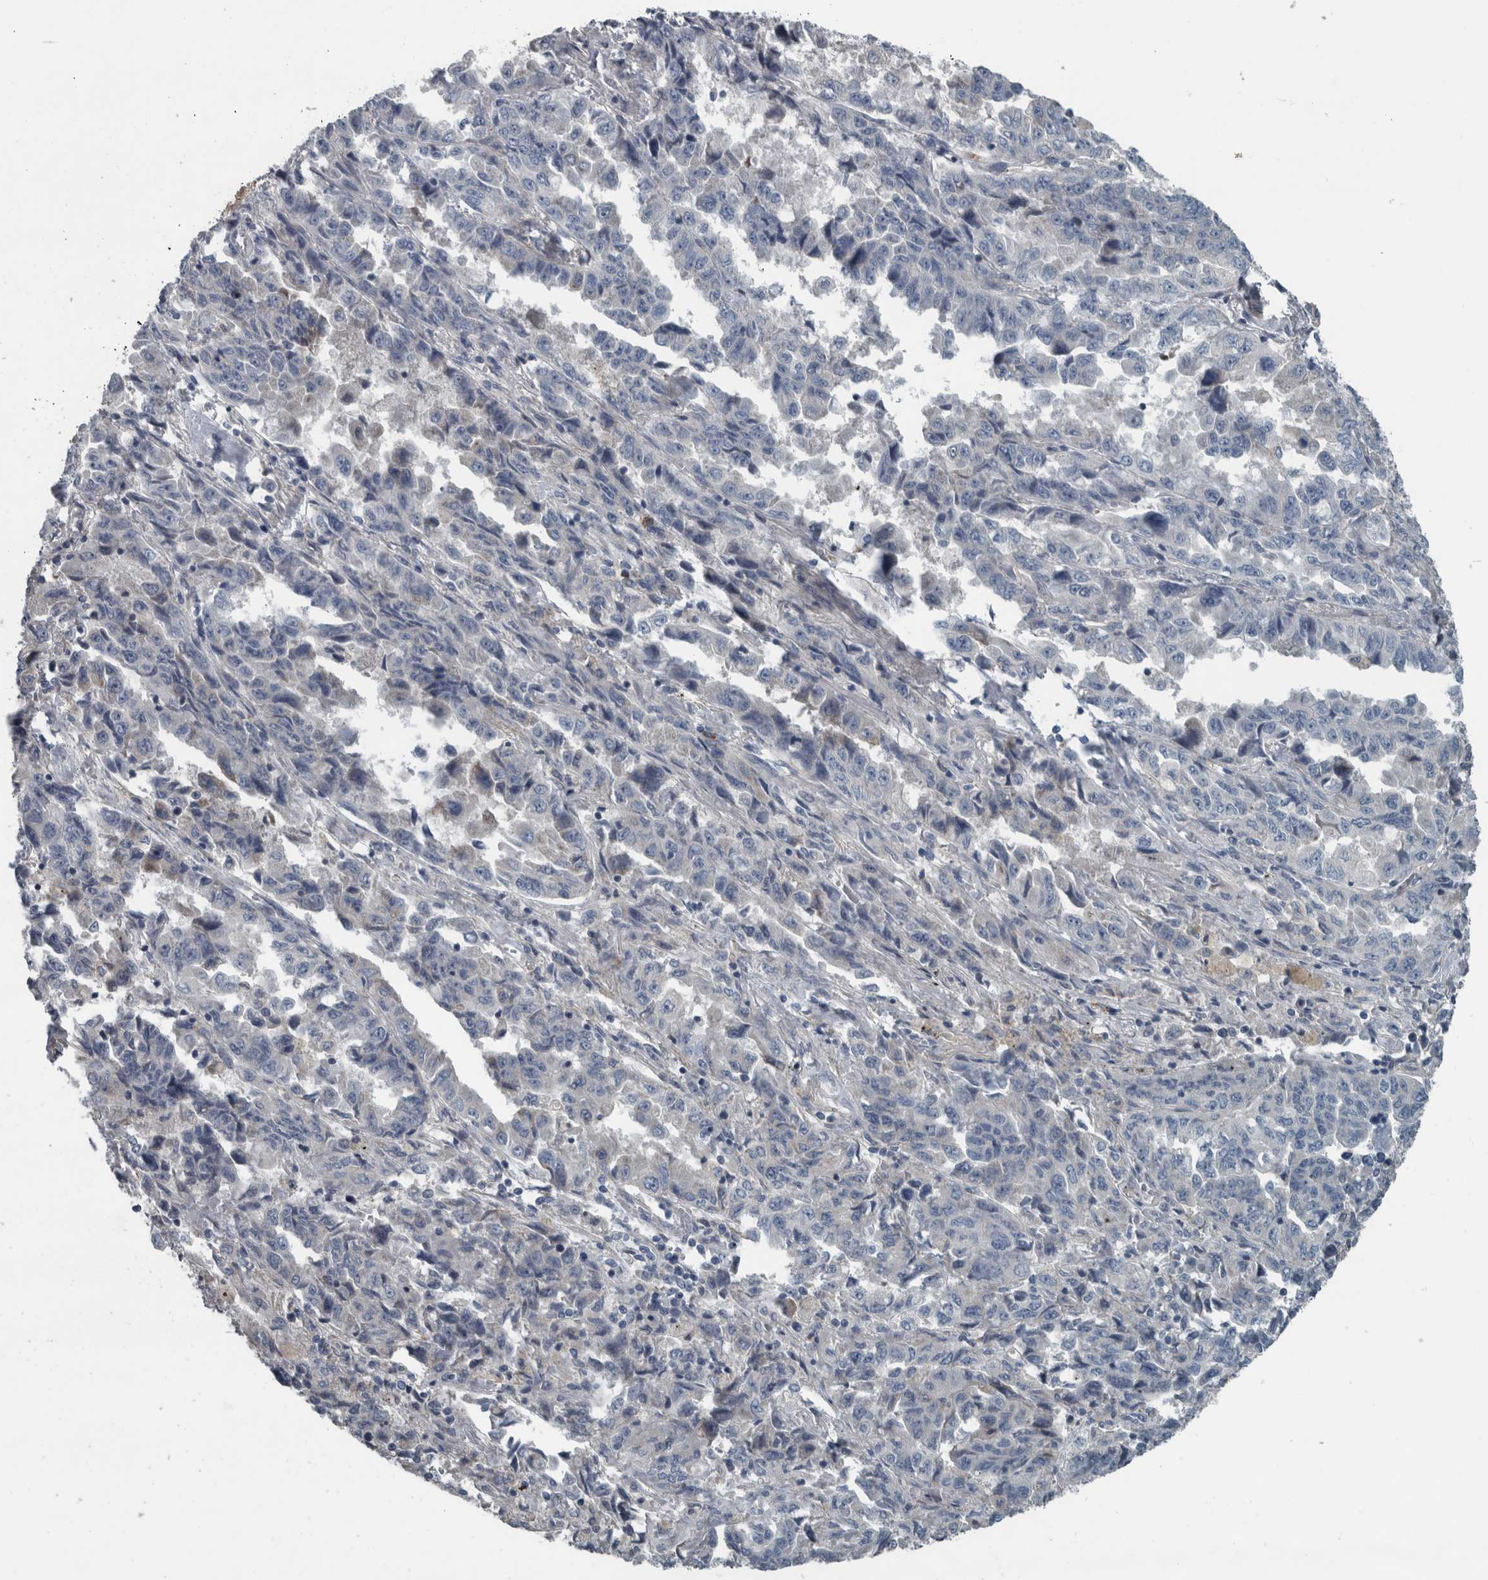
{"staining": {"intensity": "negative", "quantity": "none", "location": "none"}, "tissue": "lung cancer", "cell_type": "Tumor cells", "image_type": "cancer", "snomed": [{"axis": "morphology", "description": "Adenocarcinoma, NOS"}, {"axis": "topography", "description": "Lung"}], "caption": "High power microscopy photomicrograph of an immunohistochemistry photomicrograph of adenocarcinoma (lung), revealing no significant positivity in tumor cells.", "gene": "EXOC8", "patient": {"sex": "female", "age": 51}}